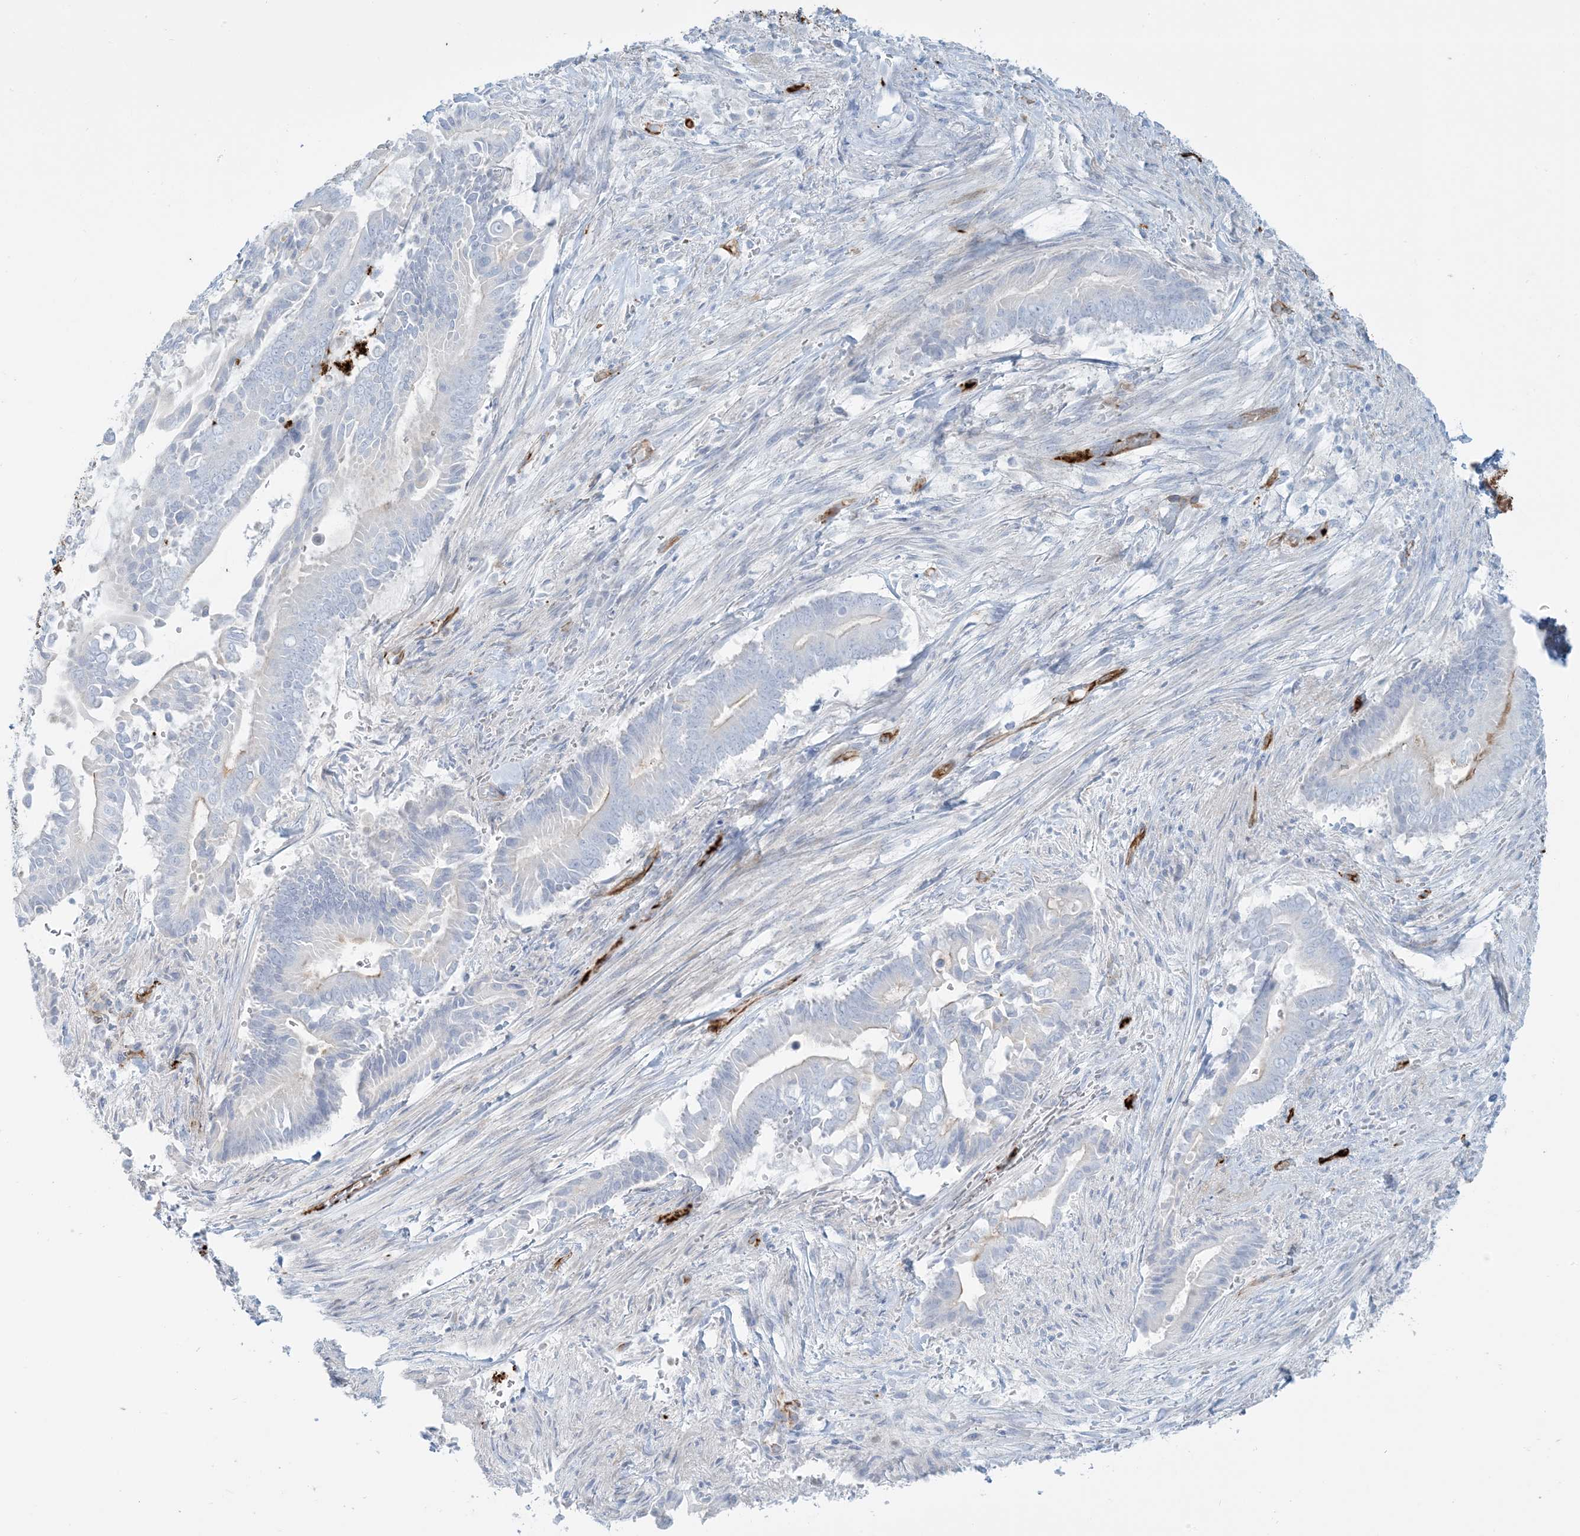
{"staining": {"intensity": "negative", "quantity": "none", "location": "none"}, "tissue": "pancreatic cancer", "cell_type": "Tumor cells", "image_type": "cancer", "snomed": [{"axis": "morphology", "description": "Adenocarcinoma, NOS"}, {"axis": "topography", "description": "Pancreas"}], "caption": "This is a micrograph of immunohistochemistry staining of pancreatic adenocarcinoma, which shows no expression in tumor cells.", "gene": "EPS8L3", "patient": {"sex": "male", "age": 68}}